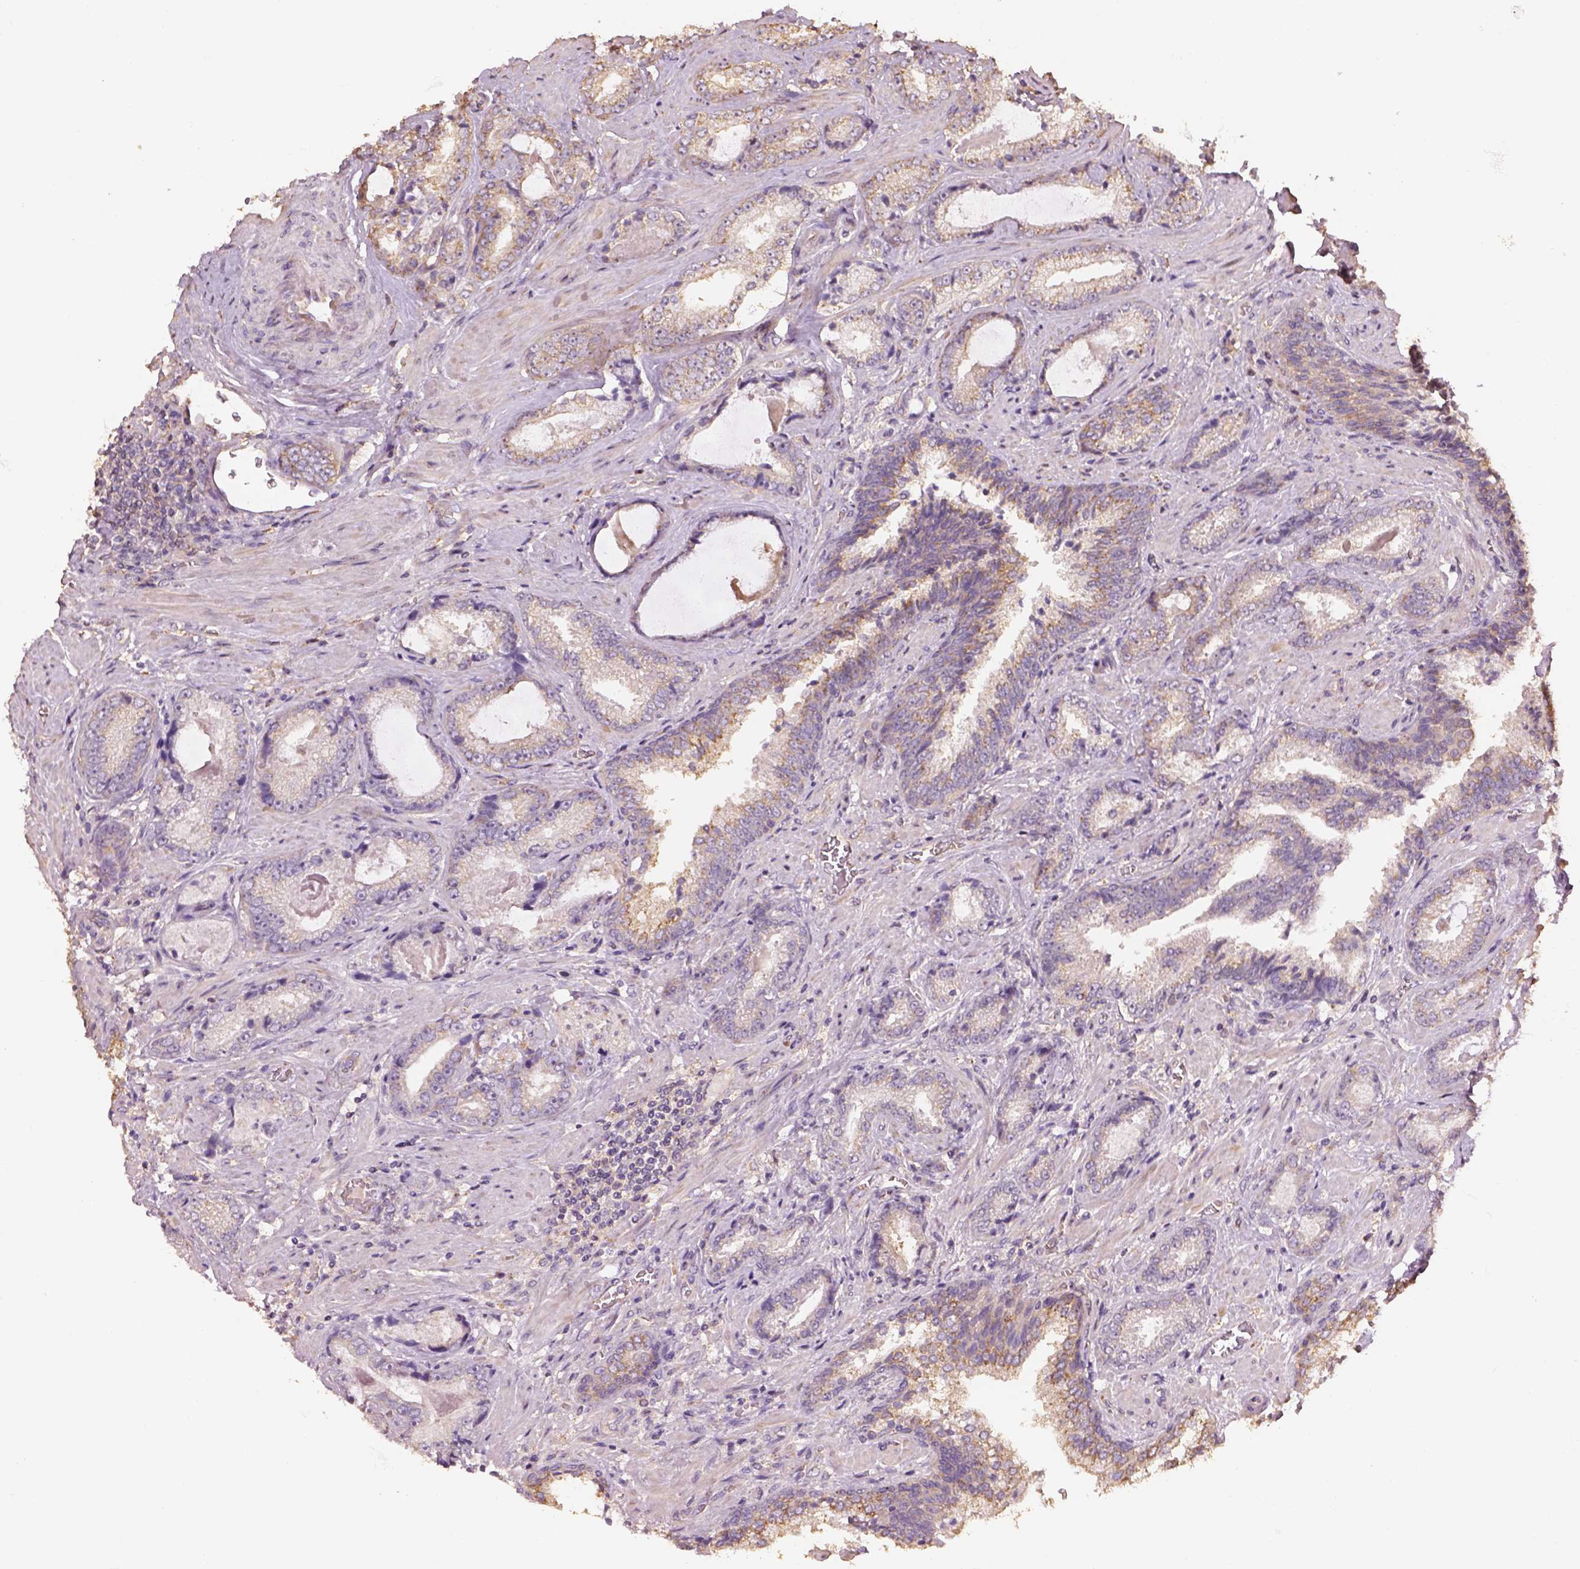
{"staining": {"intensity": "weak", "quantity": "25%-75%", "location": "cytoplasmic/membranous"}, "tissue": "prostate cancer", "cell_type": "Tumor cells", "image_type": "cancer", "snomed": [{"axis": "morphology", "description": "Adenocarcinoma, Low grade"}, {"axis": "topography", "description": "Prostate"}], "caption": "Brown immunohistochemical staining in human prostate cancer (adenocarcinoma (low-grade)) displays weak cytoplasmic/membranous positivity in about 25%-75% of tumor cells. The staining is performed using DAB (3,3'-diaminobenzidine) brown chromogen to label protein expression. The nuclei are counter-stained blue using hematoxylin.", "gene": "AP1B1", "patient": {"sex": "male", "age": 61}}